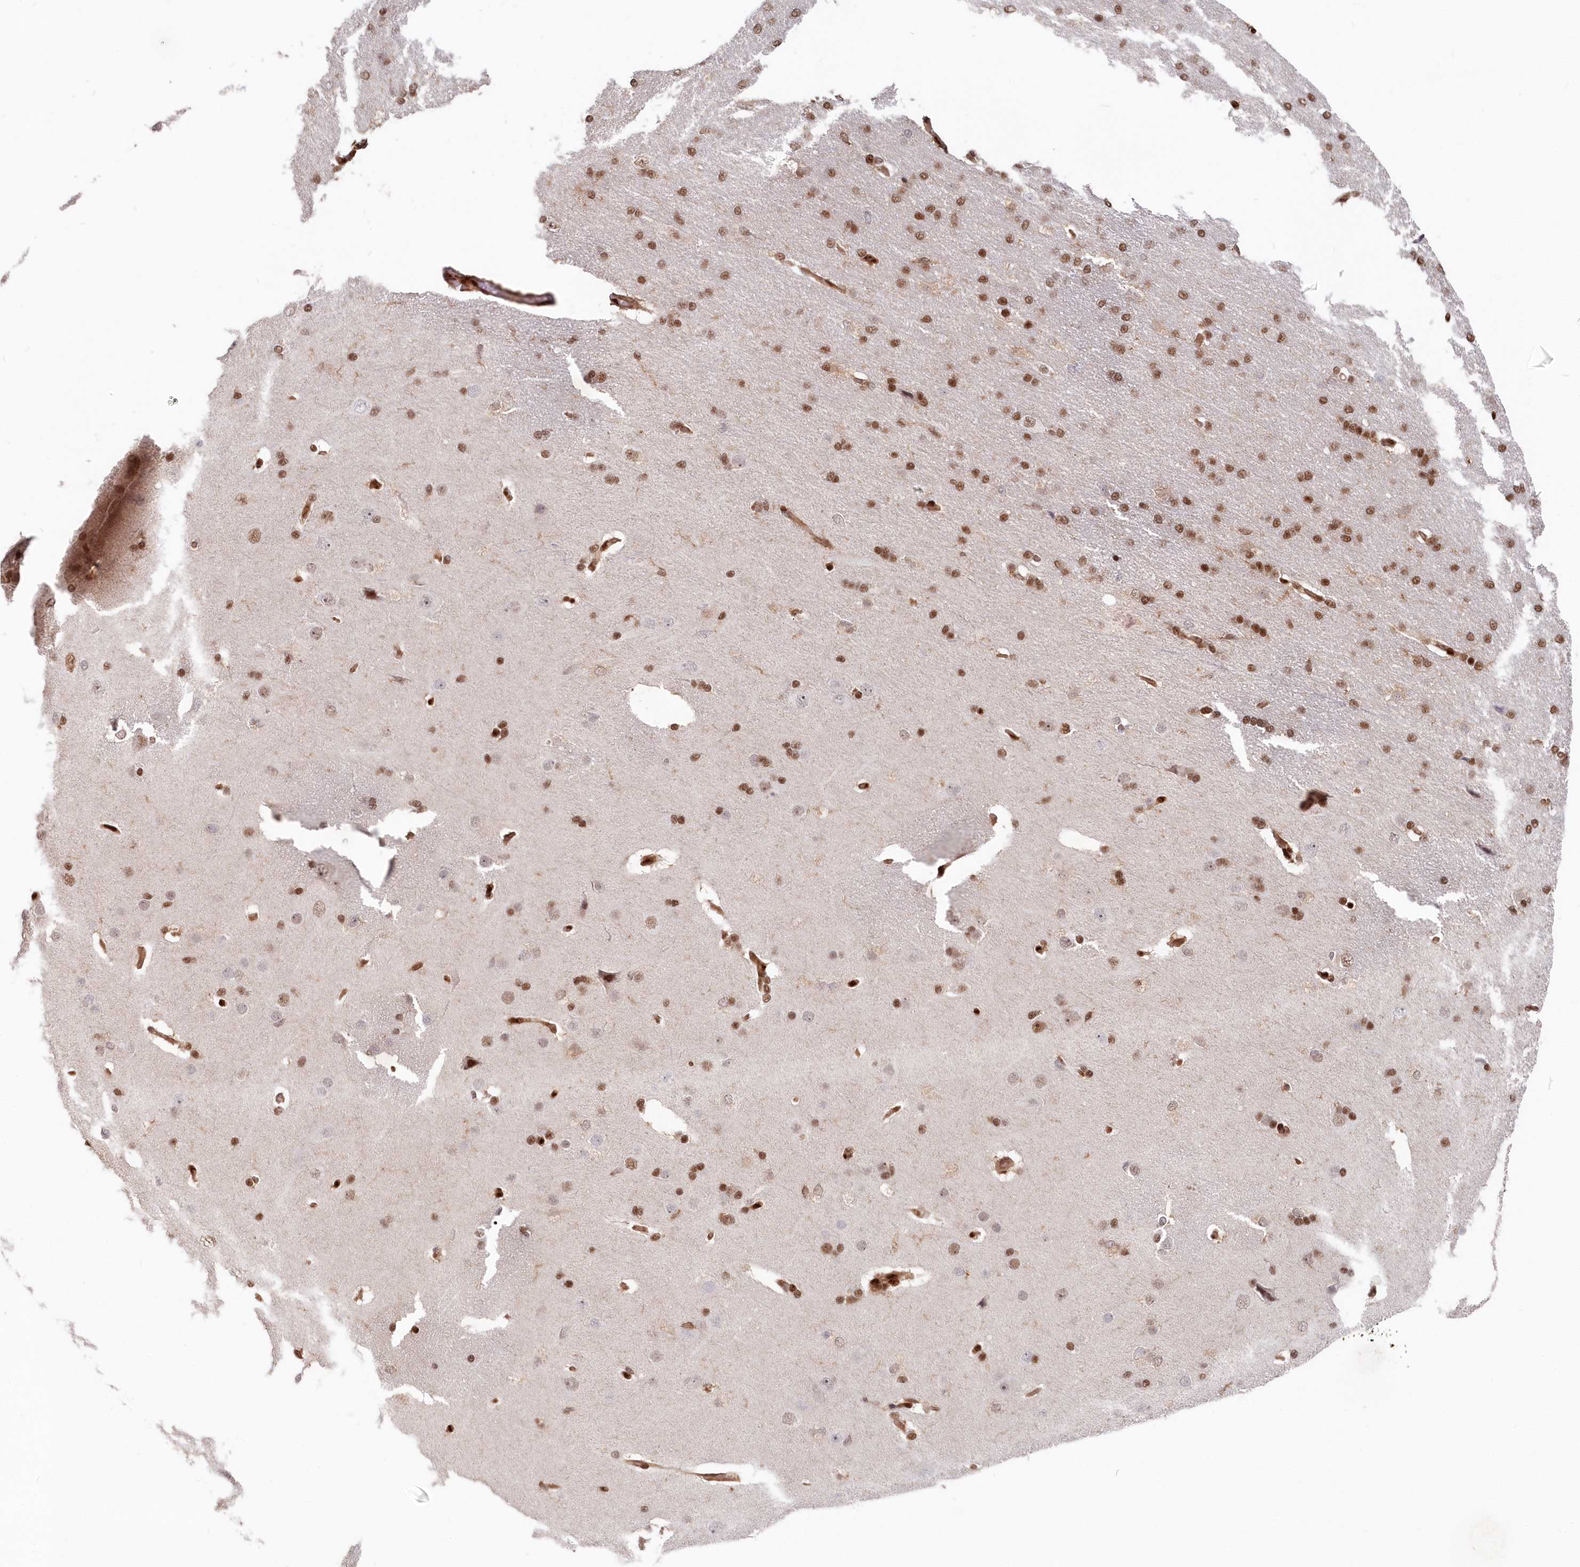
{"staining": {"intensity": "moderate", "quantity": ">75%", "location": "cytoplasmic/membranous,nuclear"}, "tissue": "cerebral cortex", "cell_type": "Endothelial cells", "image_type": "normal", "snomed": [{"axis": "morphology", "description": "Normal tissue, NOS"}, {"axis": "topography", "description": "Cerebral cortex"}], "caption": "Normal cerebral cortex demonstrates moderate cytoplasmic/membranous,nuclear staining in approximately >75% of endothelial cells, visualized by immunohistochemistry. The staining was performed using DAB (3,3'-diaminobenzidine), with brown indicating positive protein expression. Nuclei are stained blue with hematoxylin.", "gene": "ABHD14B", "patient": {"sex": "male", "age": 62}}